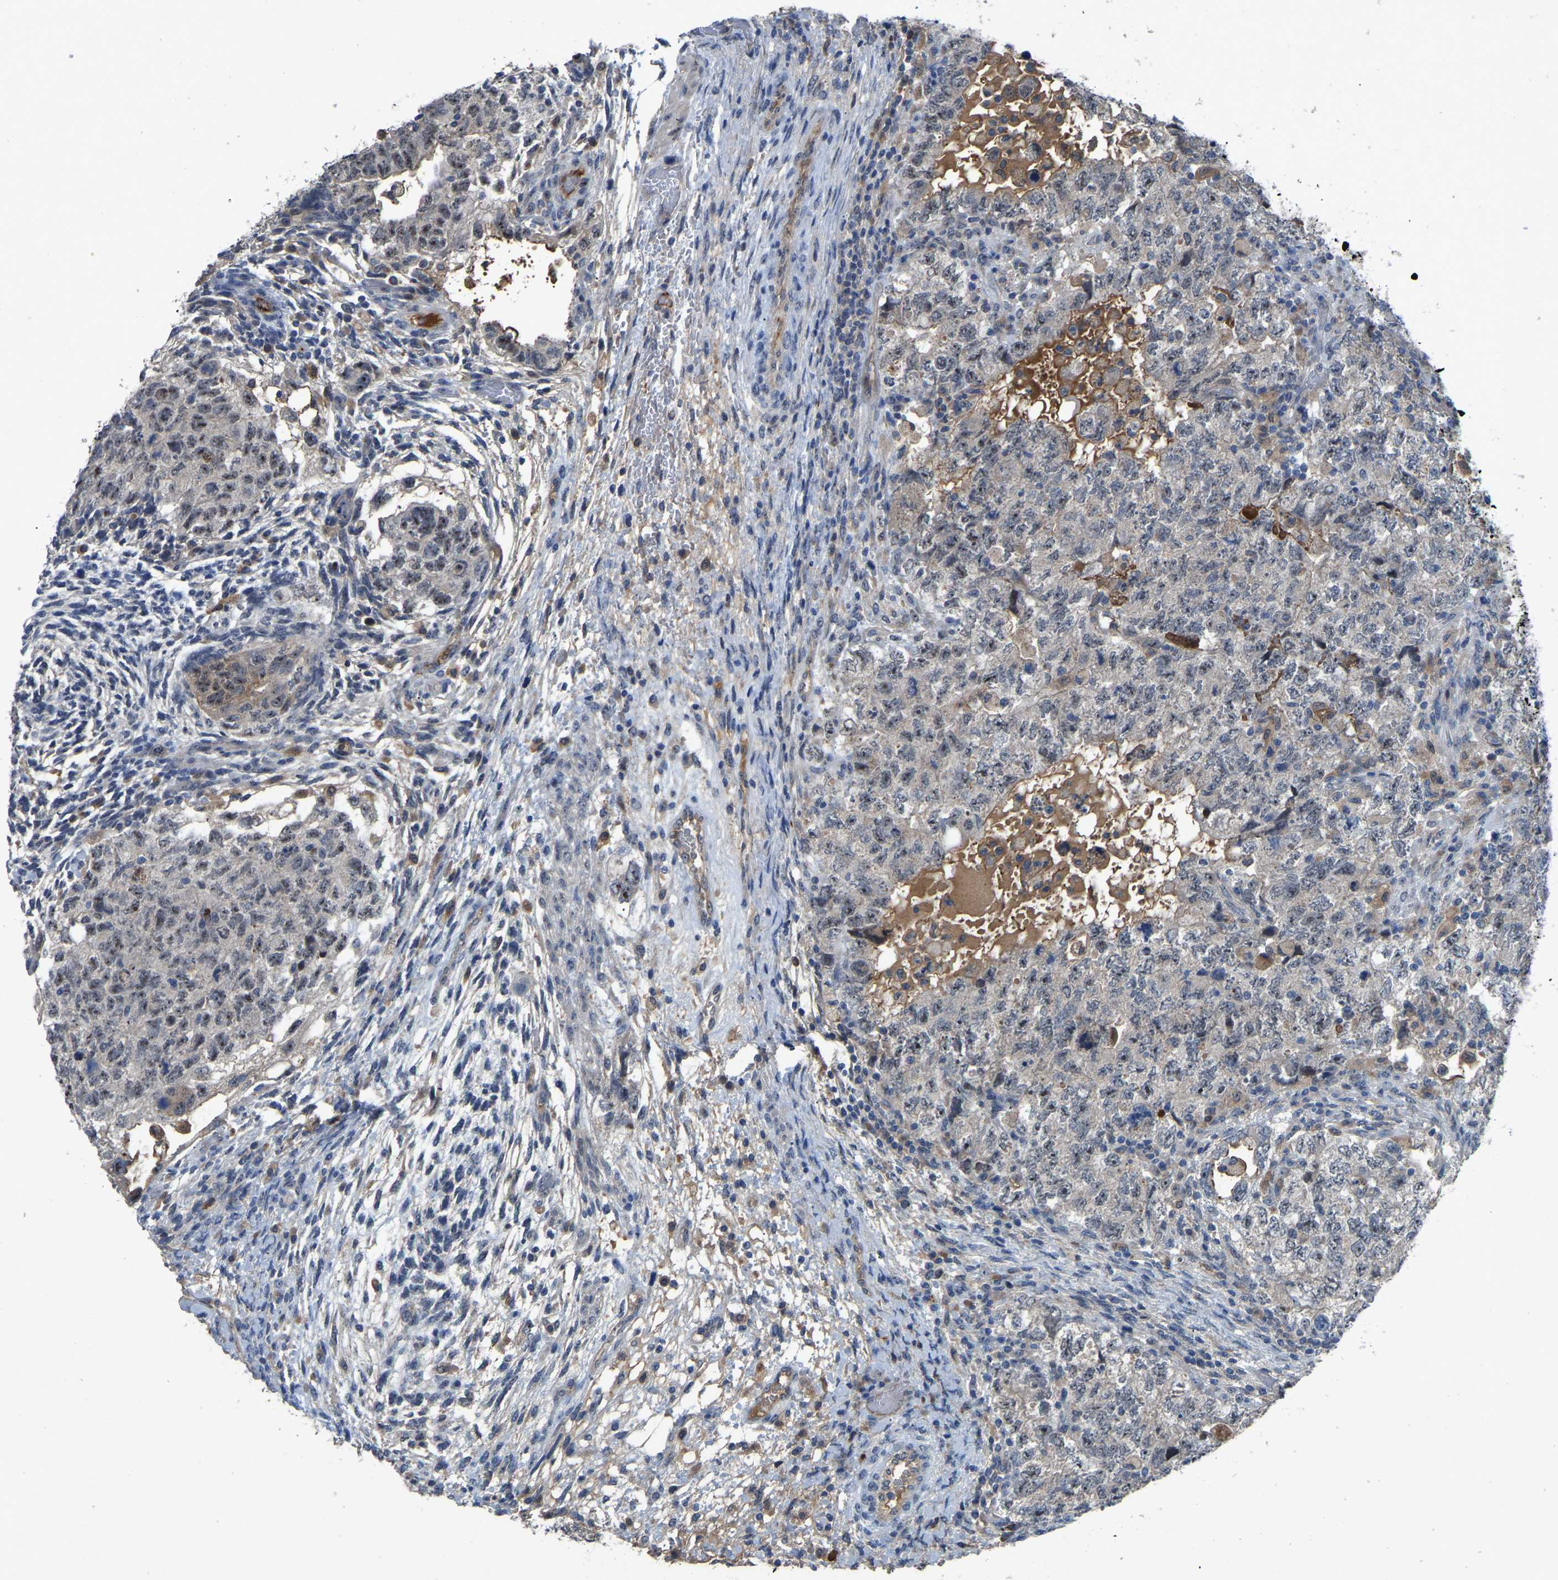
{"staining": {"intensity": "negative", "quantity": "none", "location": "none"}, "tissue": "testis cancer", "cell_type": "Tumor cells", "image_type": "cancer", "snomed": [{"axis": "morphology", "description": "Carcinoma, Embryonal, NOS"}, {"axis": "topography", "description": "Testis"}], "caption": "A photomicrograph of human testis embryonal carcinoma is negative for staining in tumor cells.", "gene": "FHIT", "patient": {"sex": "male", "age": 36}}